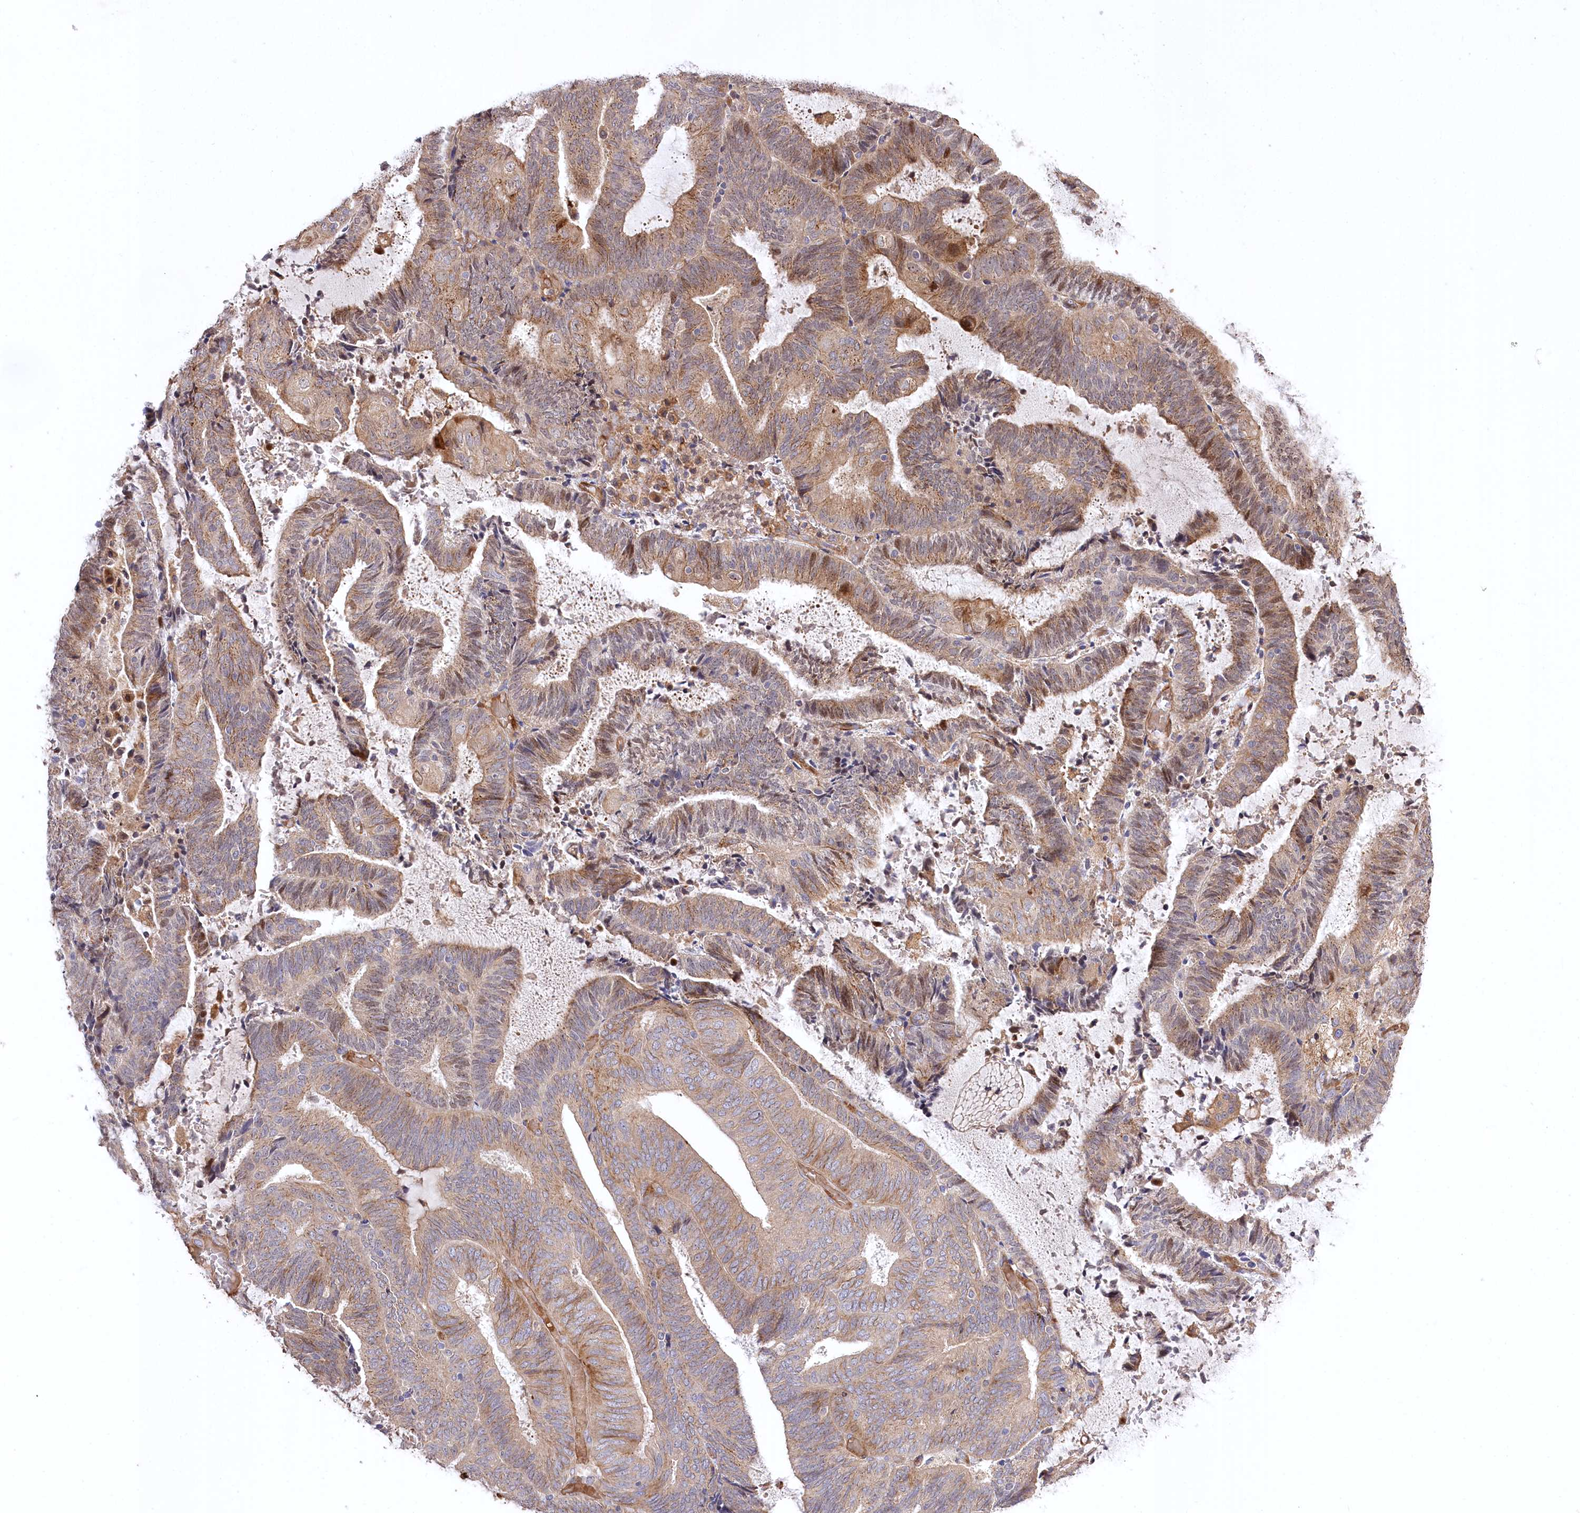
{"staining": {"intensity": "moderate", "quantity": ">75%", "location": "cytoplasmic/membranous"}, "tissue": "endometrial cancer", "cell_type": "Tumor cells", "image_type": "cancer", "snomed": [{"axis": "morphology", "description": "Adenocarcinoma, NOS"}, {"axis": "topography", "description": "Endometrium"}], "caption": "Approximately >75% of tumor cells in human endometrial cancer (adenocarcinoma) display moderate cytoplasmic/membranous protein staining as visualized by brown immunohistochemical staining.", "gene": "TRUB1", "patient": {"sex": "female", "age": 81}}